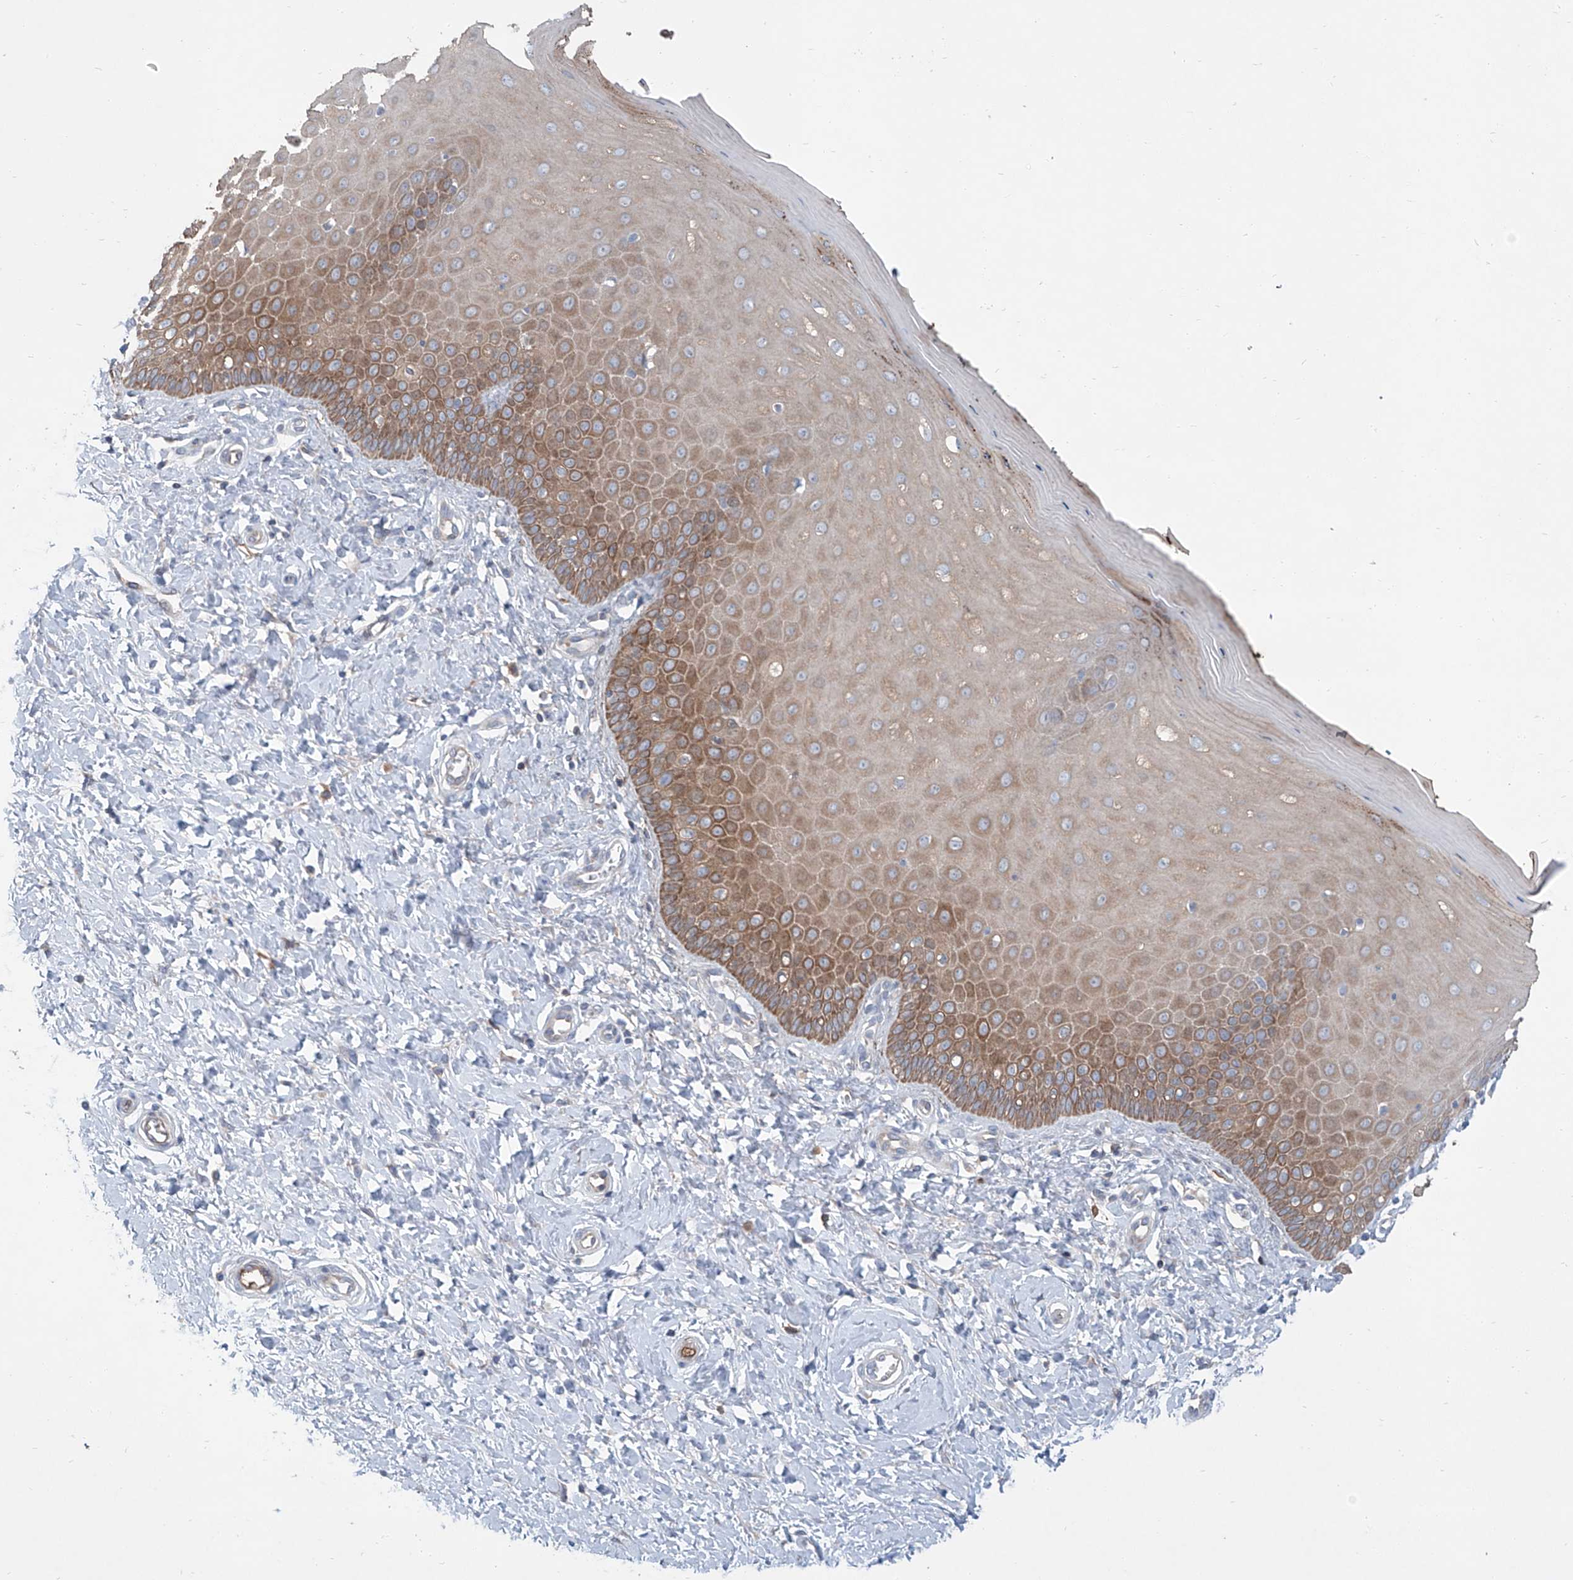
{"staining": {"intensity": "negative", "quantity": "none", "location": "none"}, "tissue": "cervix", "cell_type": "Glandular cells", "image_type": "normal", "snomed": [{"axis": "morphology", "description": "Normal tissue, NOS"}, {"axis": "topography", "description": "Cervix"}], "caption": "Protein analysis of normal cervix displays no significant expression in glandular cells.", "gene": "SIX4", "patient": {"sex": "female", "age": 55}}